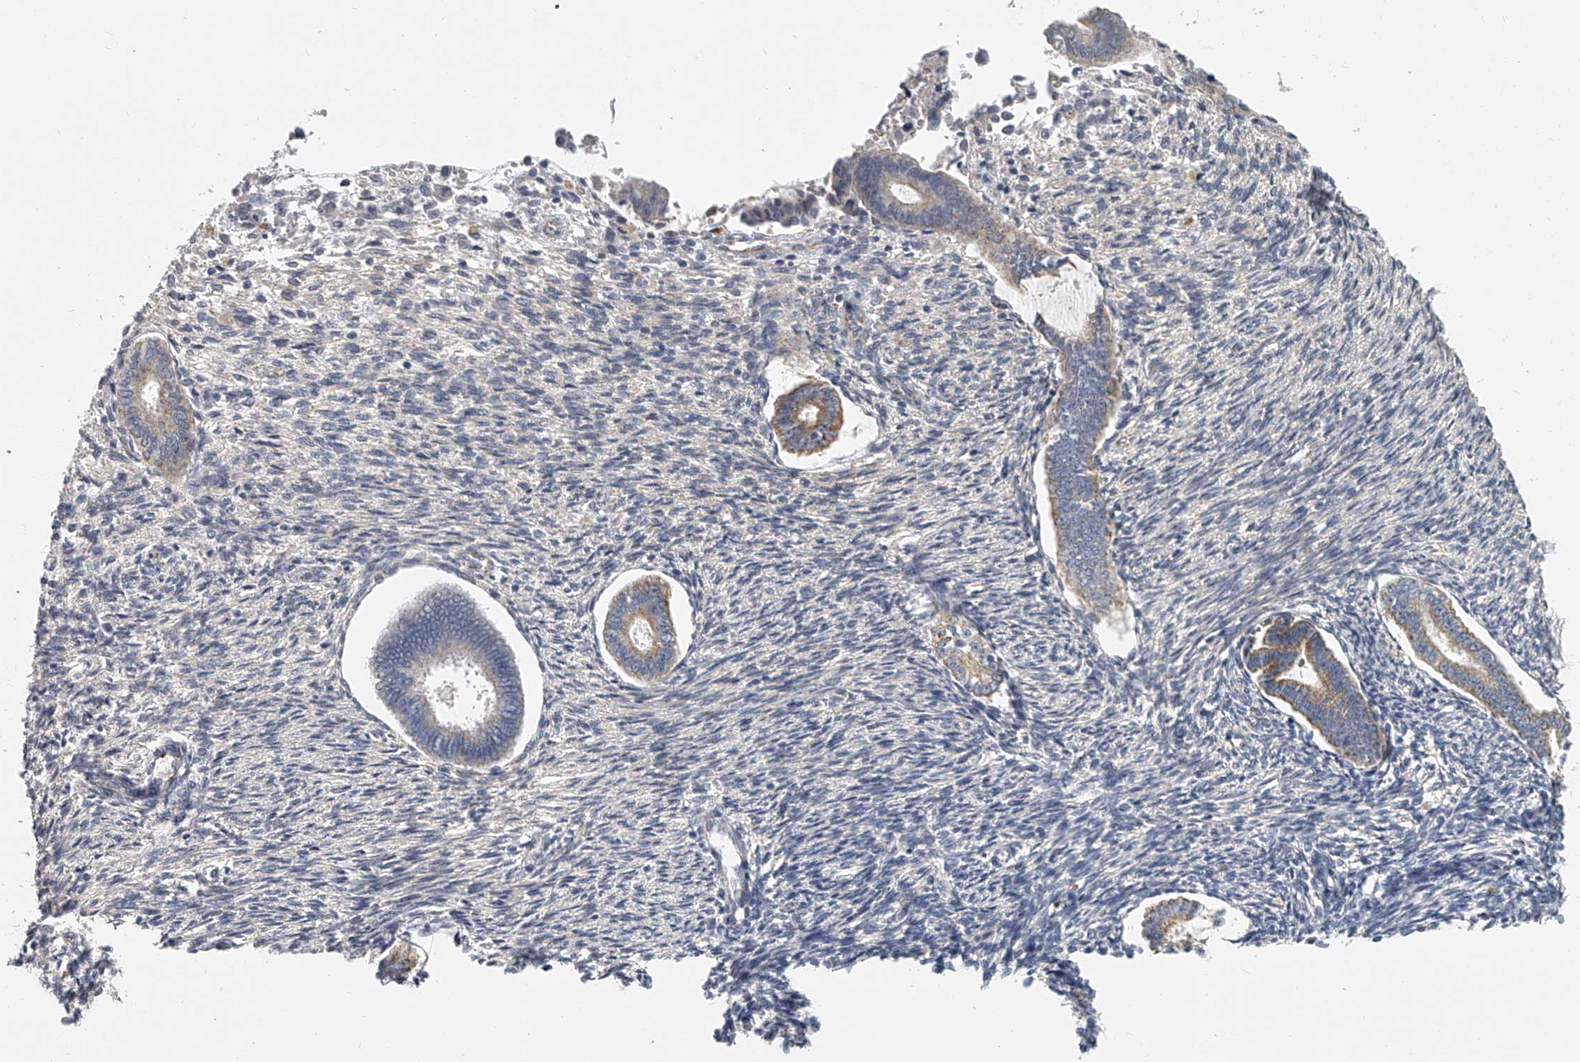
{"staining": {"intensity": "negative", "quantity": "none", "location": "none"}, "tissue": "endometrium", "cell_type": "Cells in endometrial stroma", "image_type": "normal", "snomed": [{"axis": "morphology", "description": "Normal tissue, NOS"}, {"axis": "topography", "description": "Endometrium"}], "caption": "High power microscopy image of an immunohistochemistry photomicrograph of benign endometrium, revealing no significant expression in cells in endometrial stroma.", "gene": "KLHL7", "patient": {"sex": "female", "age": 56}}